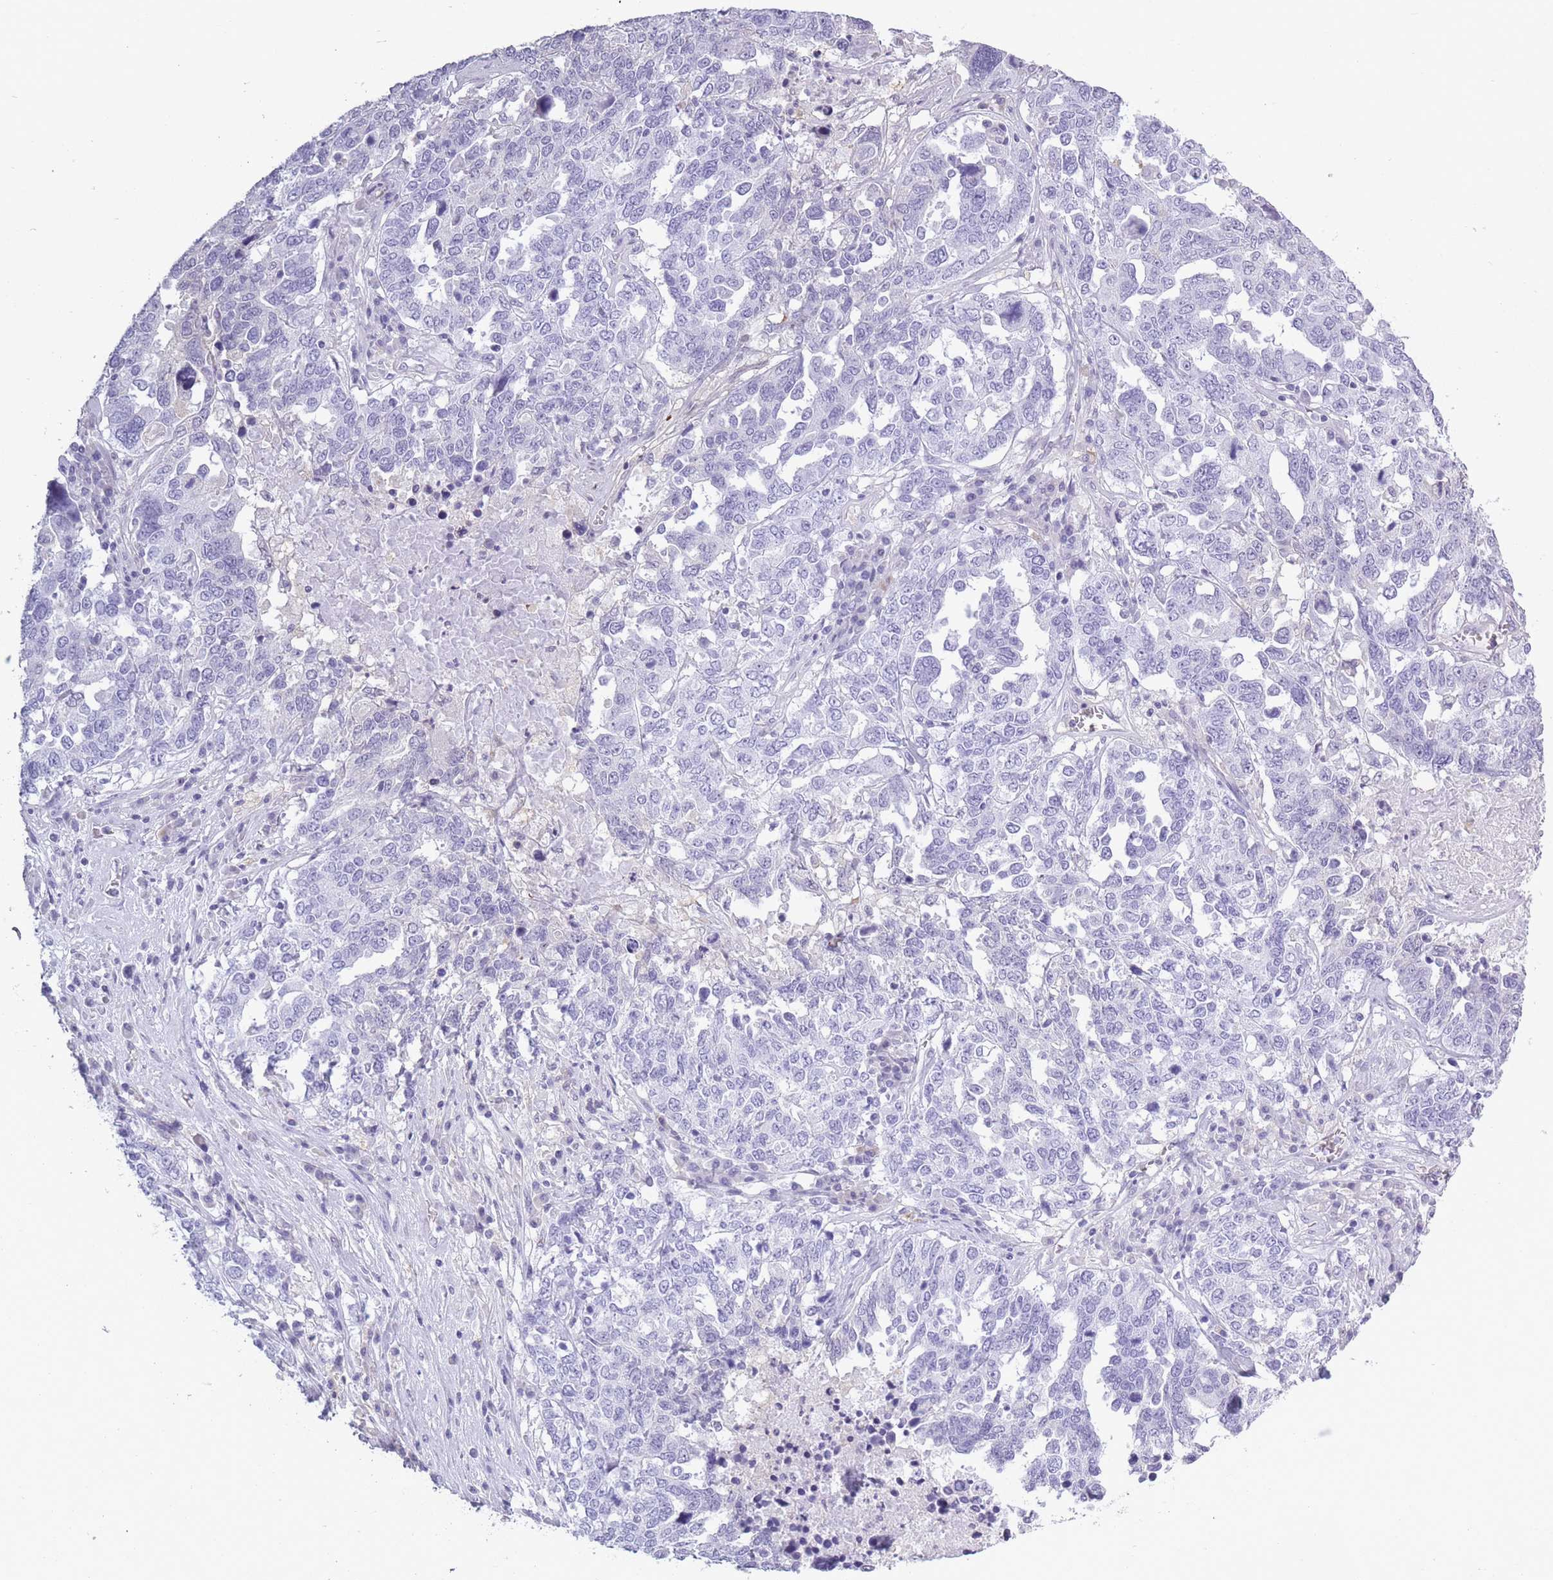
{"staining": {"intensity": "negative", "quantity": "none", "location": "none"}, "tissue": "ovarian cancer", "cell_type": "Tumor cells", "image_type": "cancer", "snomed": [{"axis": "morphology", "description": "Carcinoma, endometroid"}, {"axis": "topography", "description": "Ovary"}], "caption": "Immunohistochemistry histopathology image of neoplastic tissue: human ovarian cancer (endometroid carcinoma) stained with DAB (3,3'-diaminobenzidine) shows no significant protein staining in tumor cells. (Brightfield microscopy of DAB IHC at high magnification).", "gene": "OR7C1", "patient": {"sex": "female", "age": 62}}